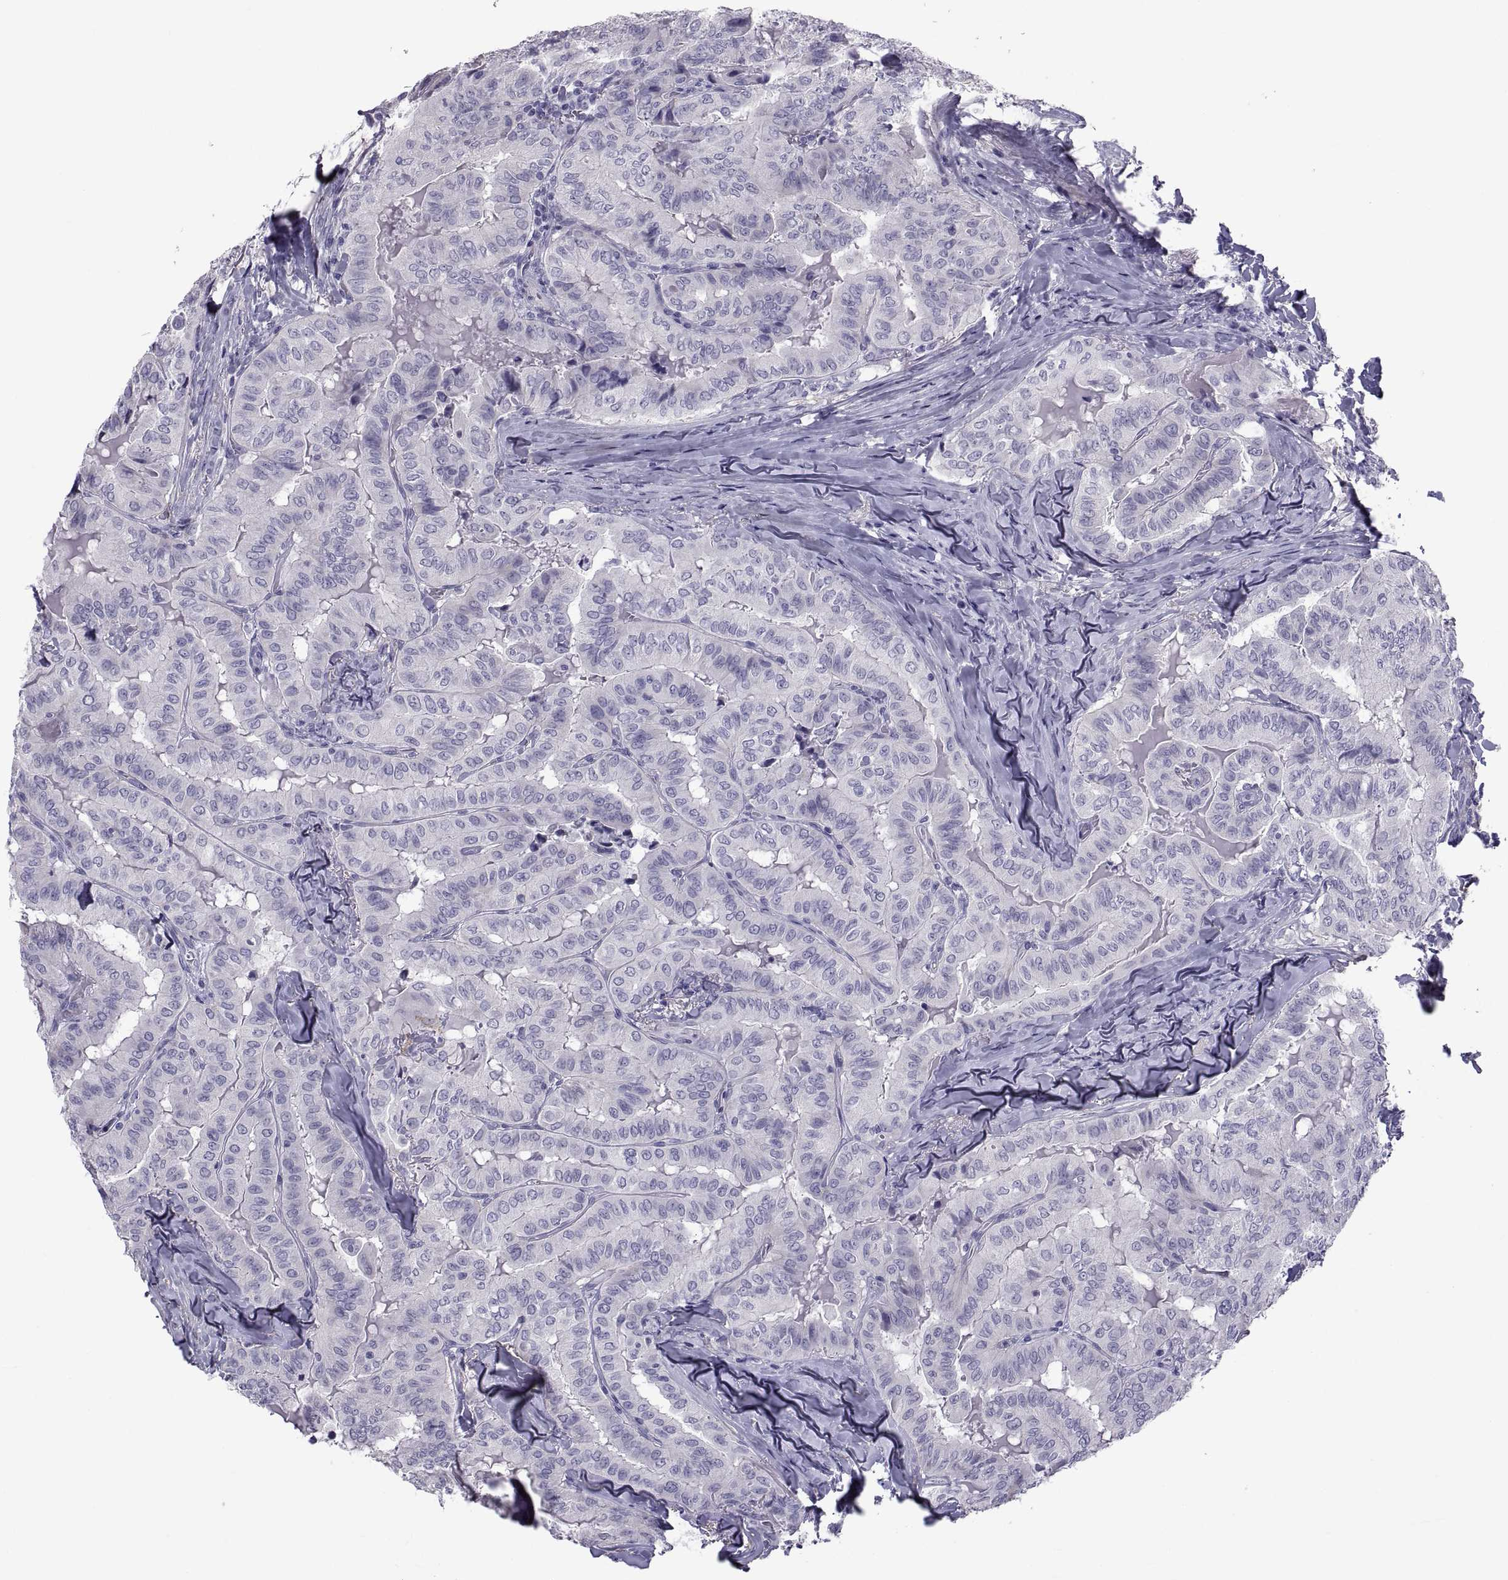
{"staining": {"intensity": "negative", "quantity": "none", "location": "none"}, "tissue": "thyroid cancer", "cell_type": "Tumor cells", "image_type": "cancer", "snomed": [{"axis": "morphology", "description": "Papillary adenocarcinoma, NOS"}, {"axis": "topography", "description": "Thyroid gland"}], "caption": "Tumor cells are negative for protein expression in human papillary adenocarcinoma (thyroid). (Stains: DAB (3,3'-diaminobenzidine) immunohistochemistry (IHC) with hematoxylin counter stain, Microscopy: brightfield microscopy at high magnification).", "gene": "MAGEB1", "patient": {"sex": "female", "age": 68}}